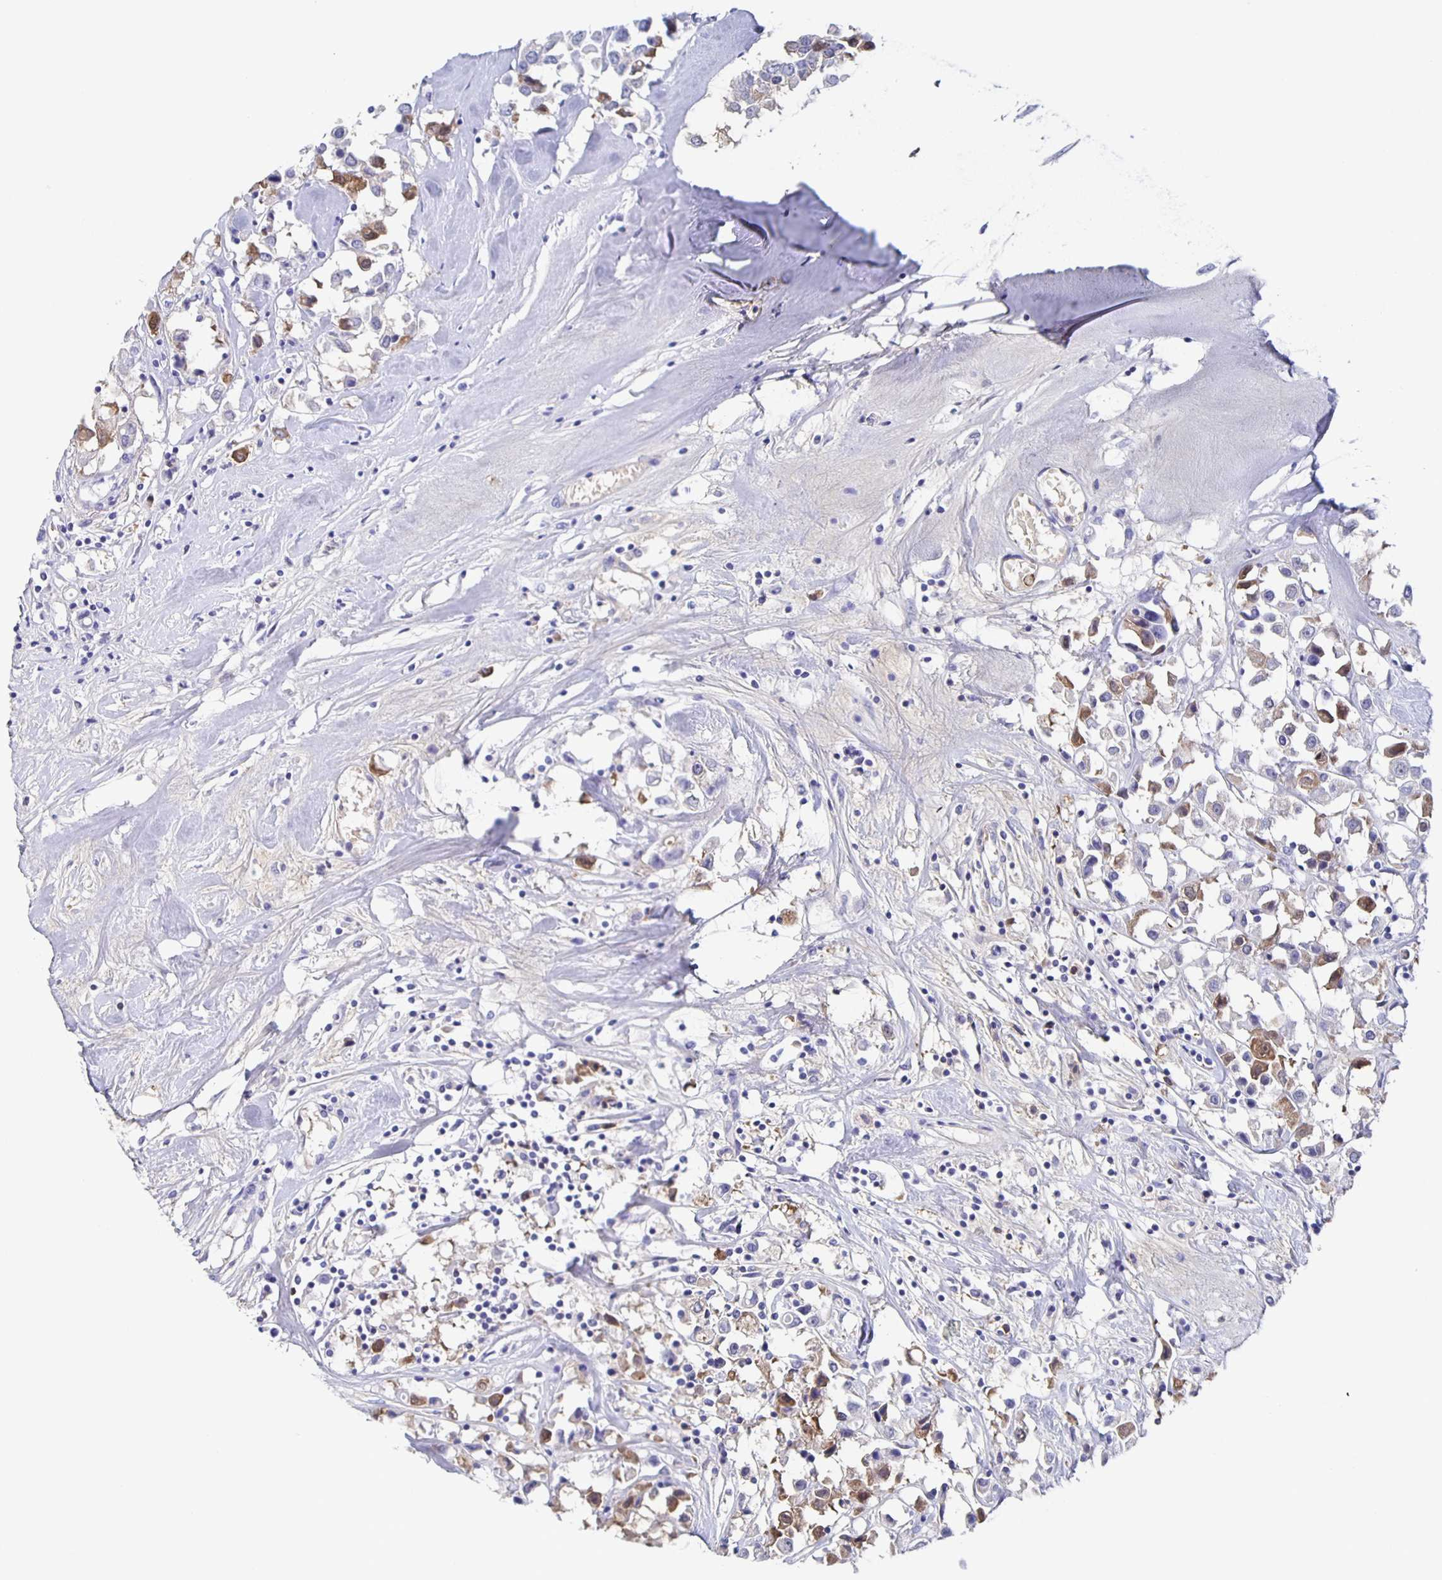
{"staining": {"intensity": "weak", "quantity": "25%-75%", "location": "cytoplasmic/membranous"}, "tissue": "breast cancer", "cell_type": "Tumor cells", "image_type": "cancer", "snomed": [{"axis": "morphology", "description": "Duct carcinoma"}, {"axis": "topography", "description": "Breast"}], "caption": "Weak cytoplasmic/membranous protein positivity is present in about 25%-75% of tumor cells in breast cancer.", "gene": "FGA", "patient": {"sex": "female", "age": 61}}